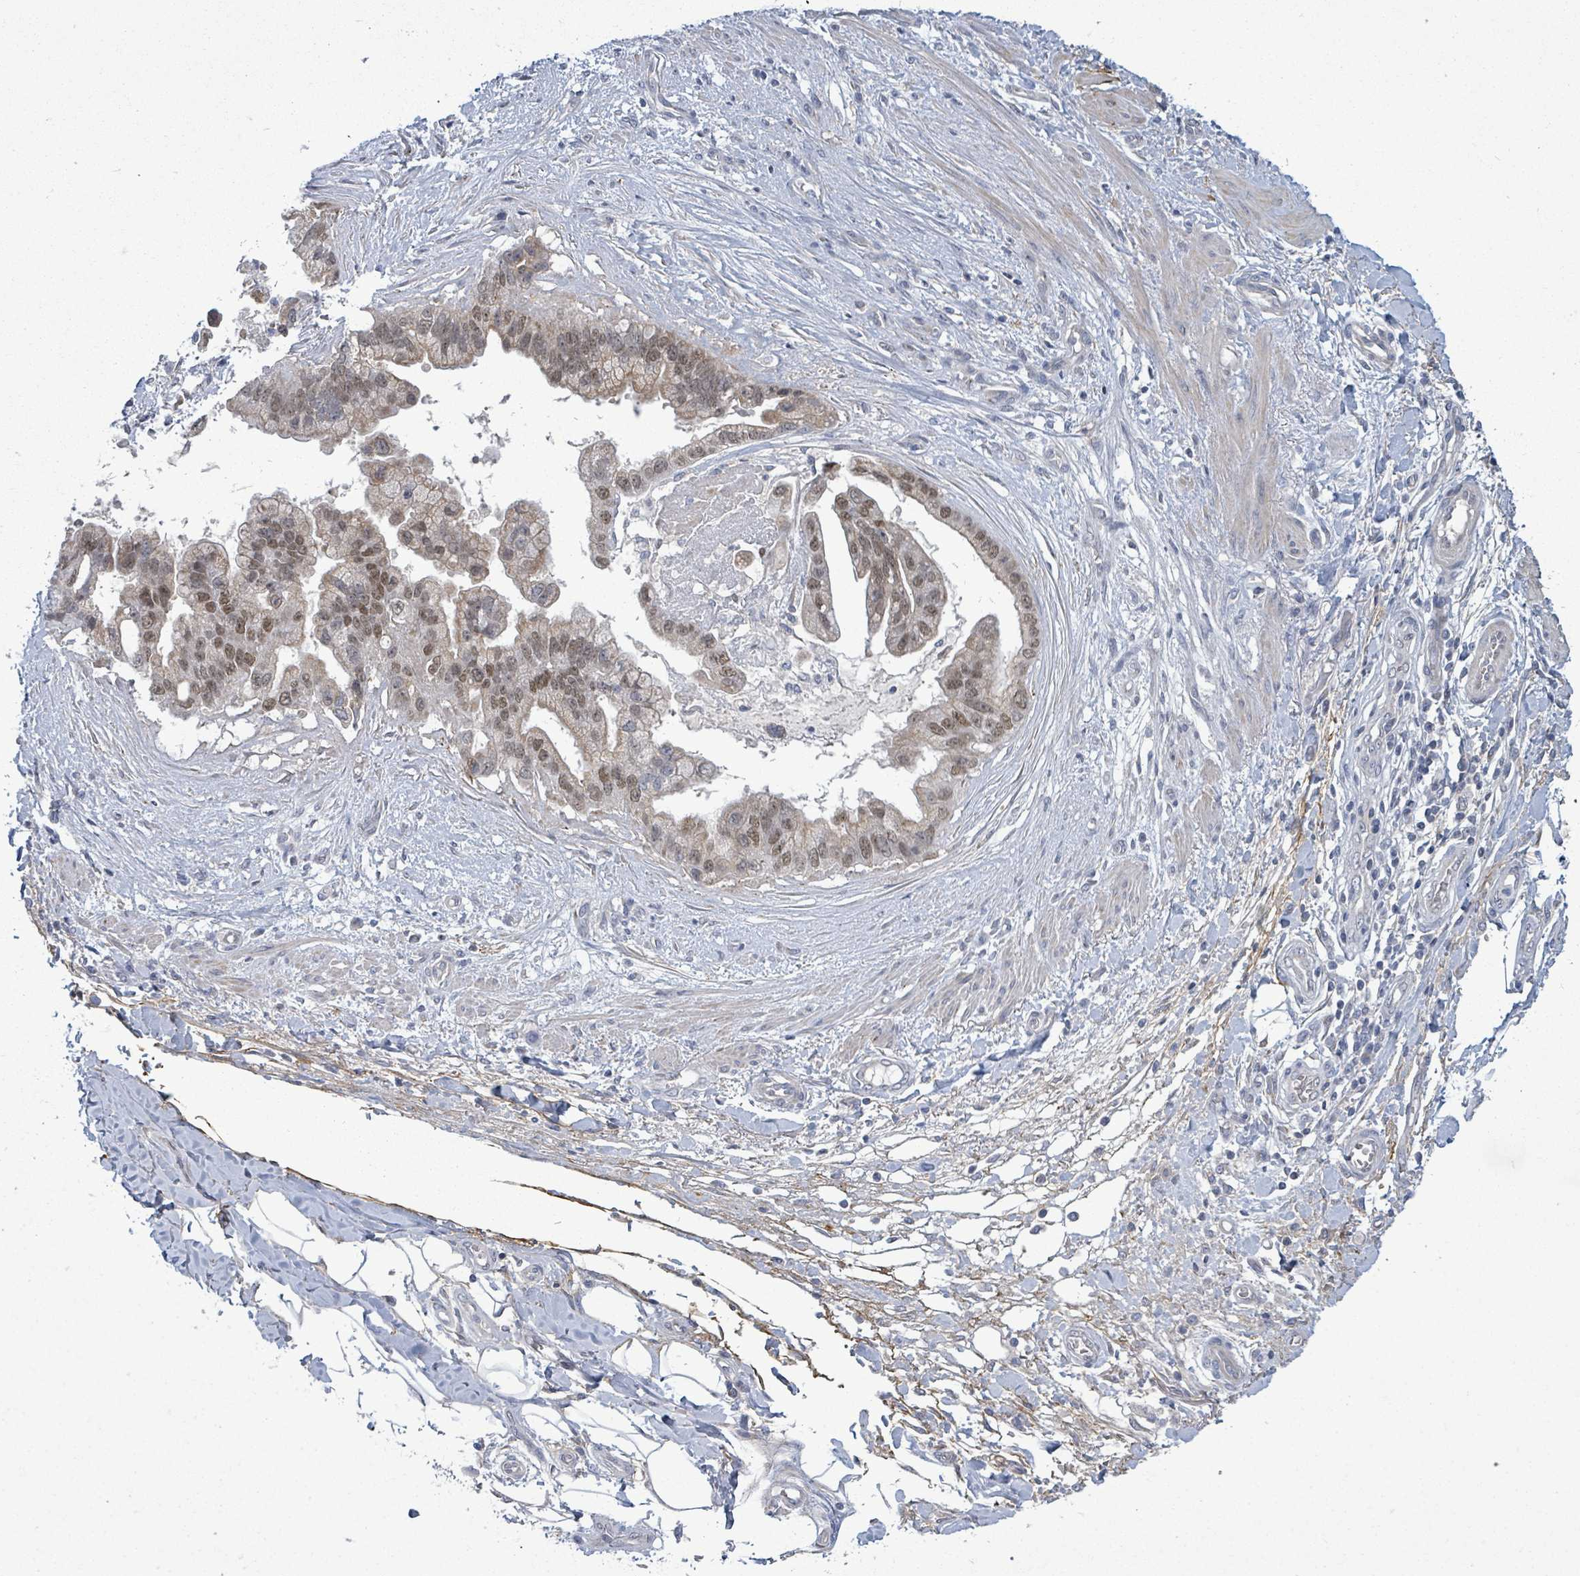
{"staining": {"intensity": "moderate", "quantity": "25%-75%", "location": "cytoplasmic/membranous,nuclear"}, "tissue": "stomach cancer", "cell_type": "Tumor cells", "image_type": "cancer", "snomed": [{"axis": "morphology", "description": "Adenocarcinoma, NOS"}, {"axis": "topography", "description": "Stomach"}], "caption": "Moderate cytoplasmic/membranous and nuclear staining for a protein is seen in about 25%-75% of tumor cells of stomach cancer using immunohistochemistry (IHC).", "gene": "ZFPM1", "patient": {"sex": "male", "age": 62}}